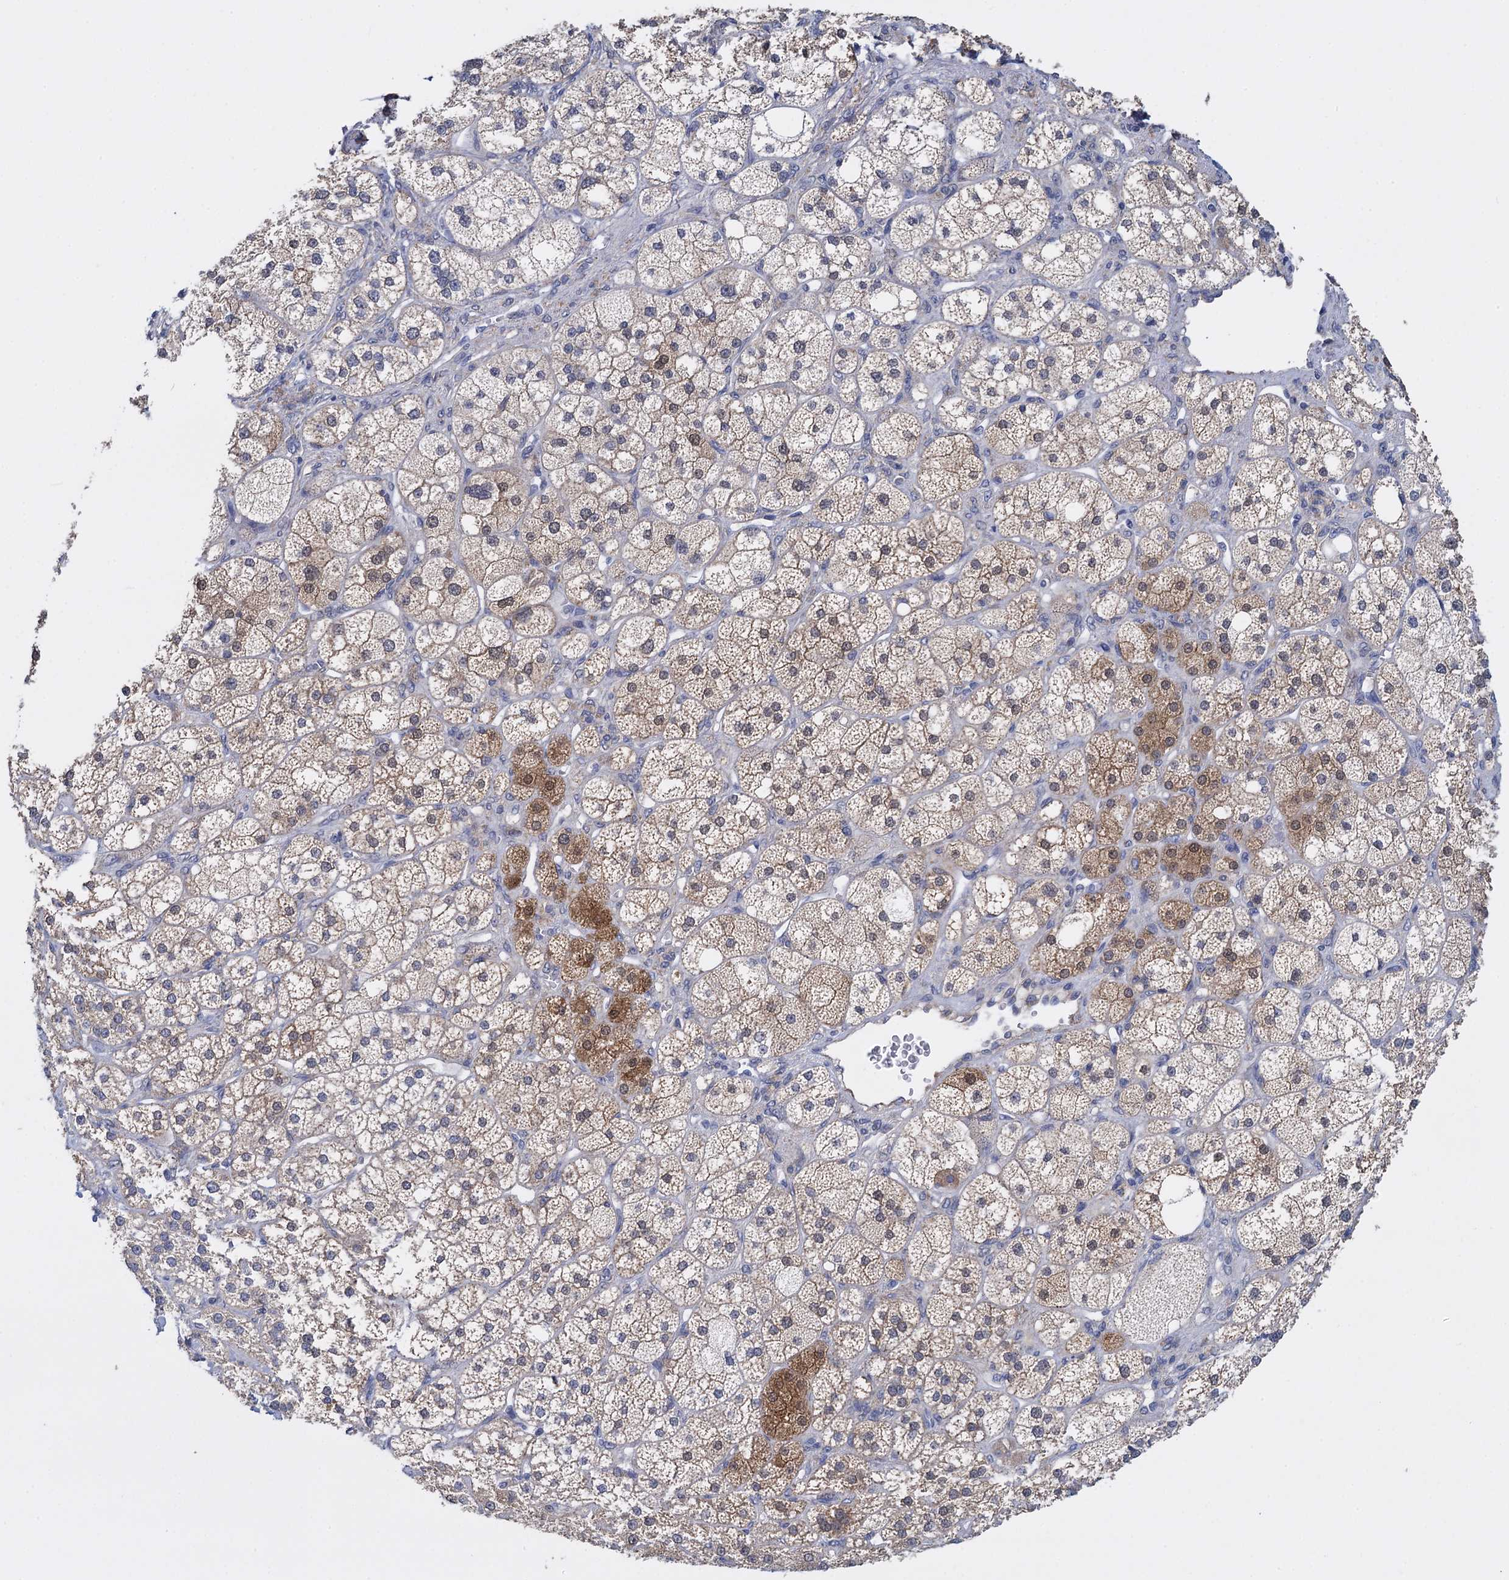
{"staining": {"intensity": "moderate", "quantity": ">75%", "location": "cytoplasmic/membranous"}, "tissue": "adrenal gland", "cell_type": "Glandular cells", "image_type": "normal", "snomed": [{"axis": "morphology", "description": "Normal tissue, NOS"}, {"axis": "topography", "description": "Adrenal gland"}], "caption": "A photomicrograph of adrenal gland stained for a protein demonstrates moderate cytoplasmic/membranous brown staining in glandular cells. Nuclei are stained in blue.", "gene": "GSTM2", "patient": {"sex": "male", "age": 61}}